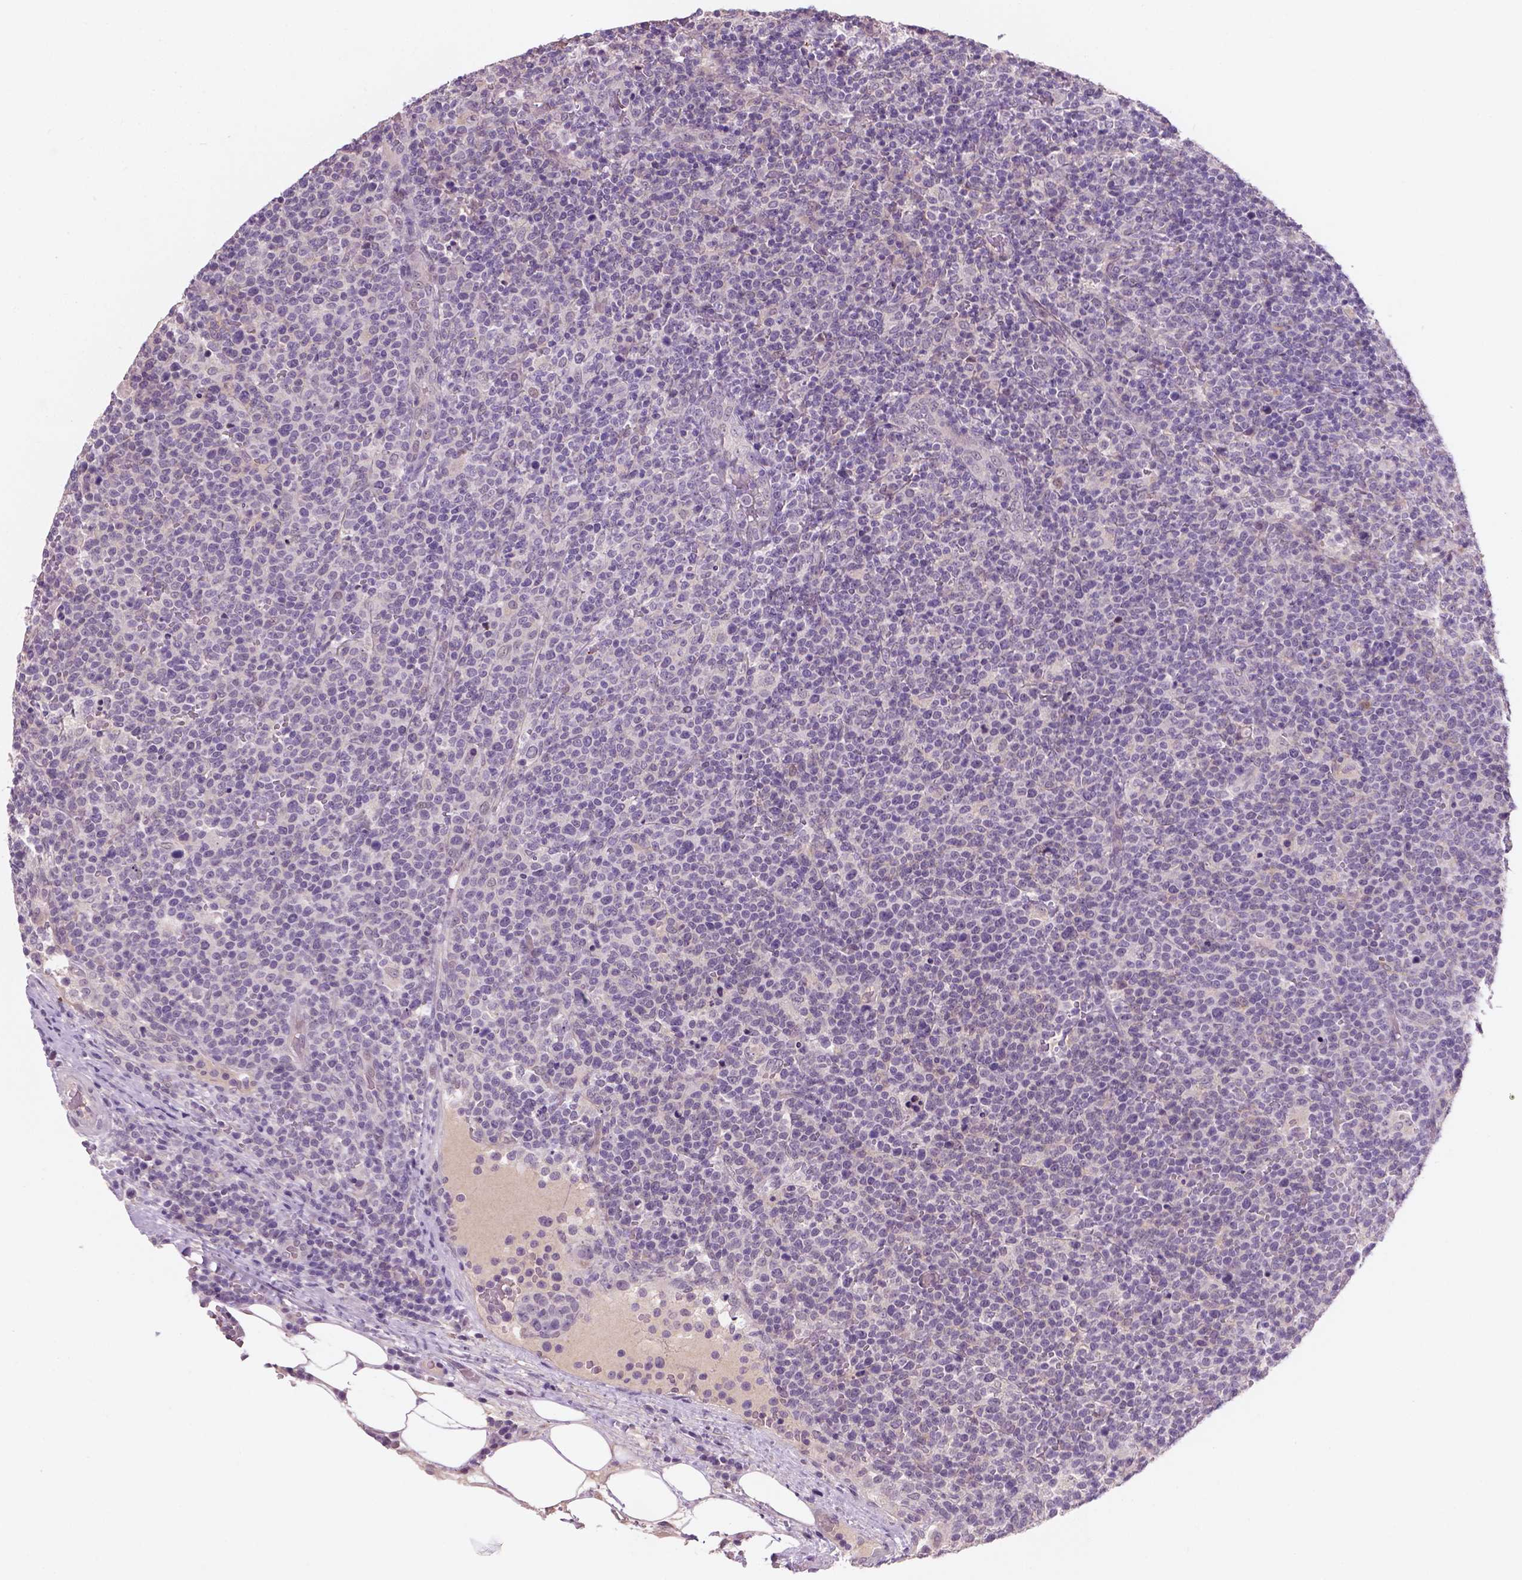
{"staining": {"intensity": "negative", "quantity": "none", "location": "none"}, "tissue": "lymphoma", "cell_type": "Tumor cells", "image_type": "cancer", "snomed": [{"axis": "morphology", "description": "Malignant lymphoma, non-Hodgkin's type, High grade"}, {"axis": "topography", "description": "Lymph node"}], "caption": "An IHC micrograph of malignant lymphoma, non-Hodgkin's type (high-grade) is shown. There is no staining in tumor cells of malignant lymphoma, non-Hodgkin's type (high-grade). The staining was performed using DAB to visualize the protein expression in brown, while the nuclei were stained in blue with hematoxylin (Magnification: 20x).", "gene": "GXYLT2", "patient": {"sex": "male", "age": 61}}